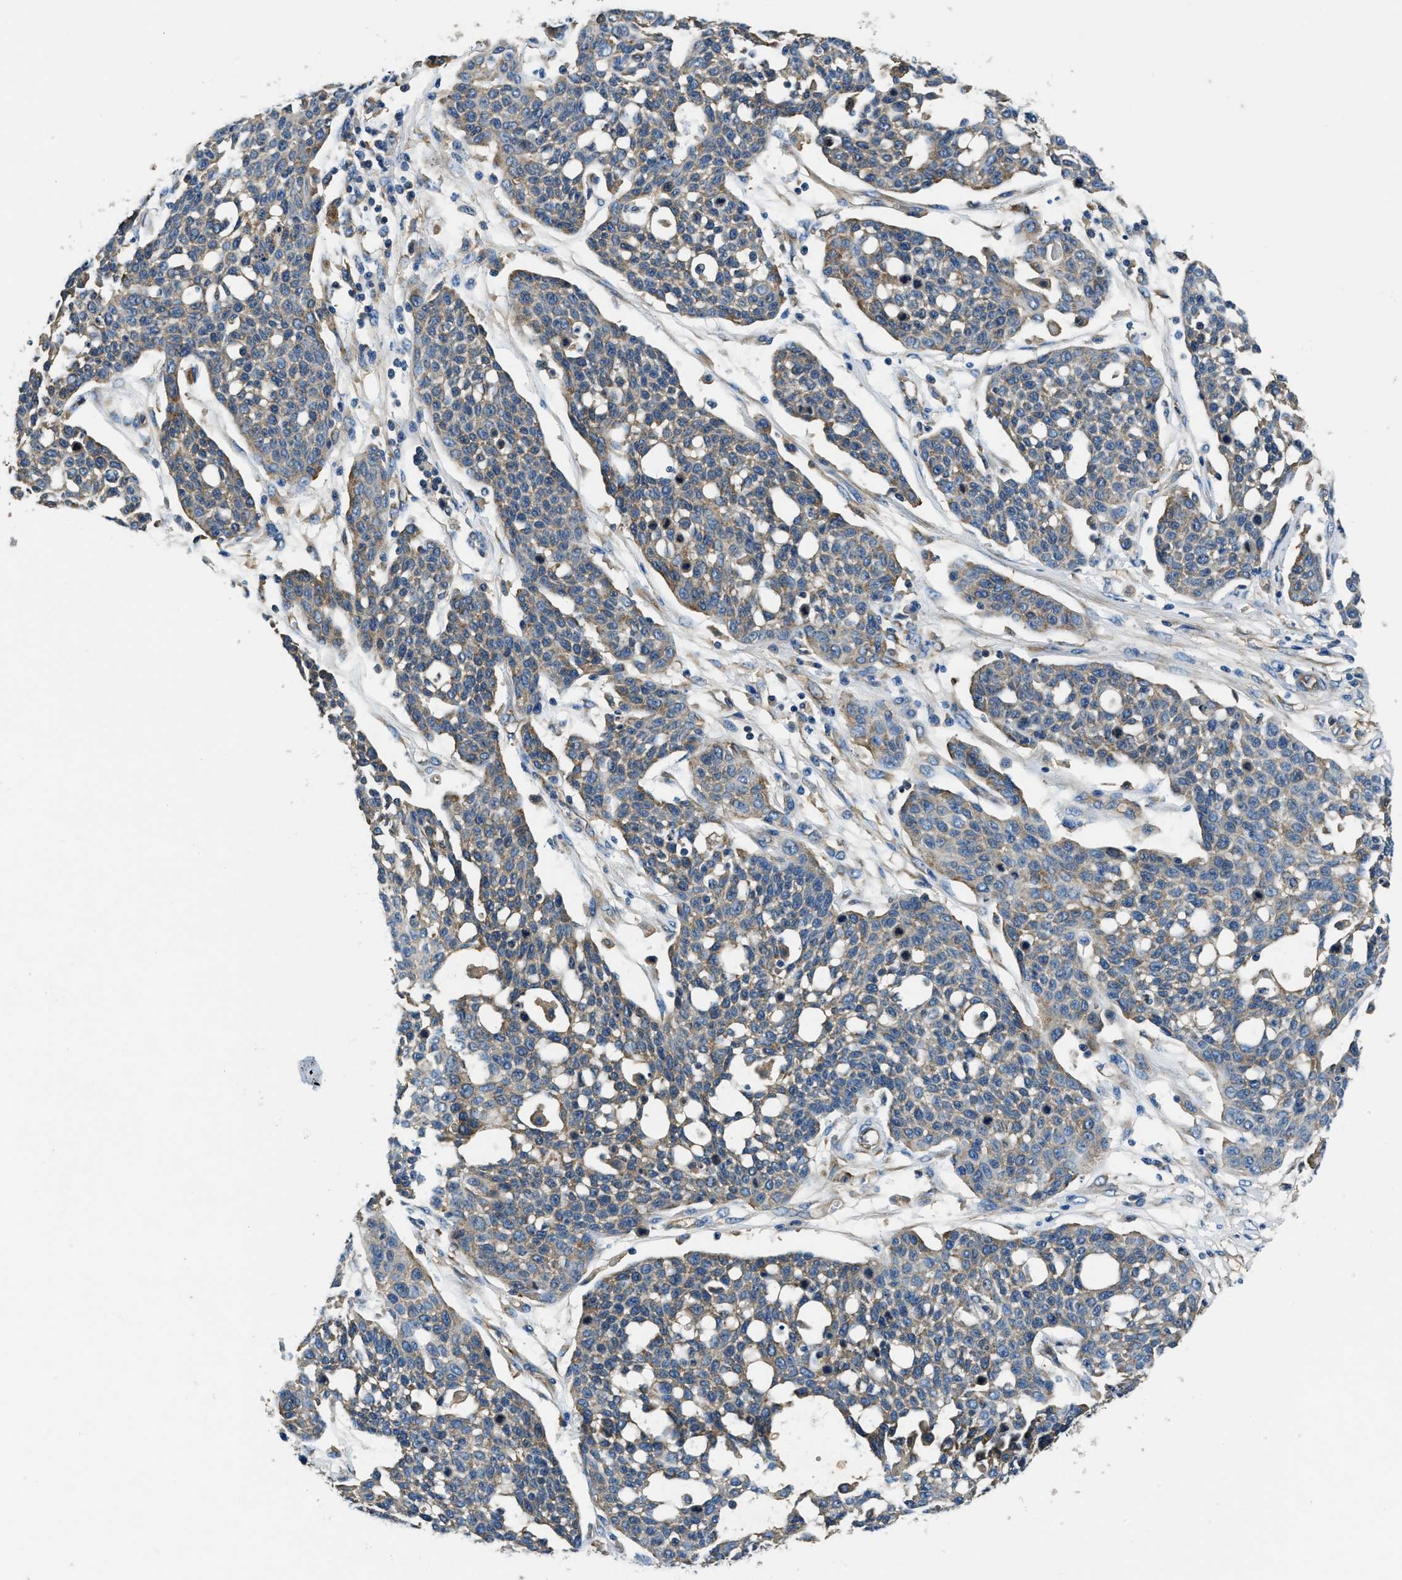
{"staining": {"intensity": "moderate", "quantity": ">75%", "location": "cytoplasmic/membranous"}, "tissue": "cervical cancer", "cell_type": "Tumor cells", "image_type": "cancer", "snomed": [{"axis": "morphology", "description": "Squamous cell carcinoma, NOS"}, {"axis": "topography", "description": "Cervix"}], "caption": "Protein expression analysis of human cervical squamous cell carcinoma reveals moderate cytoplasmic/membranous positivity in approximately >75% of tumor cells.", "gene": "EEA1", "patient": {"sex": "female", "age": 34}}